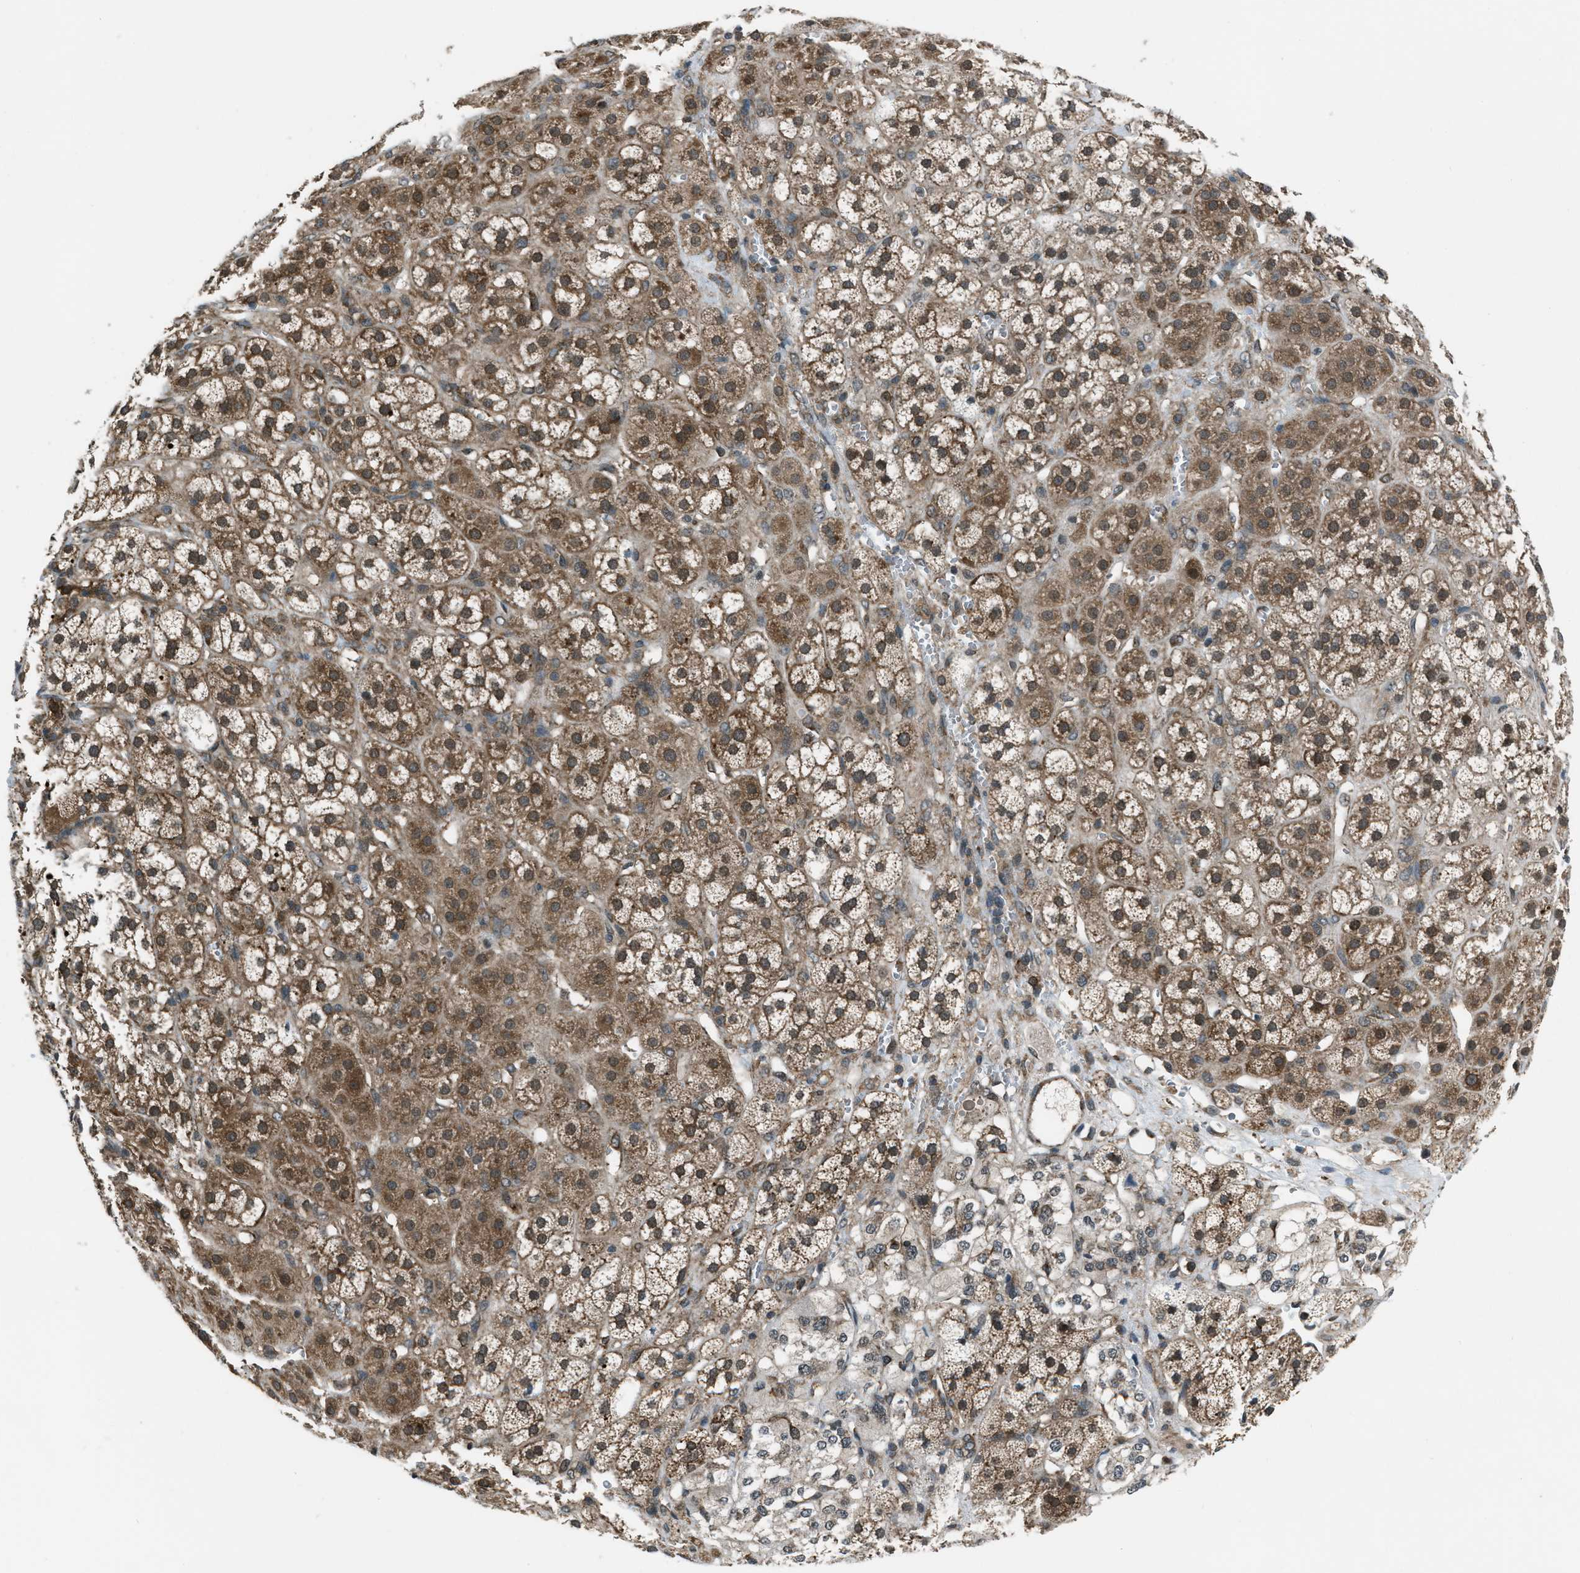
{"staining": {"intensity": "moderate", "quantity": ">75%", "location": "cytoplasmic/membranous,nuclear"}, "tissue": "adrenal gland", "cell_type": "Glandular cells", "image_type": "normal", "snomed": [{"axis": "morphology", "description": "Normal tissue, NOS"}, {"axis": "topography", "description": "Adrenal gland"}], "caption": "An IHC photomicrograph of unremarkable tissue is shown. Protein staining in brown highlights moderate cytoplasmic/membranous,nuclear positivity in adrenal gland within glandular cells.", "gene": "ASAP2", "patient": {"sex": "male", "age": 56}}